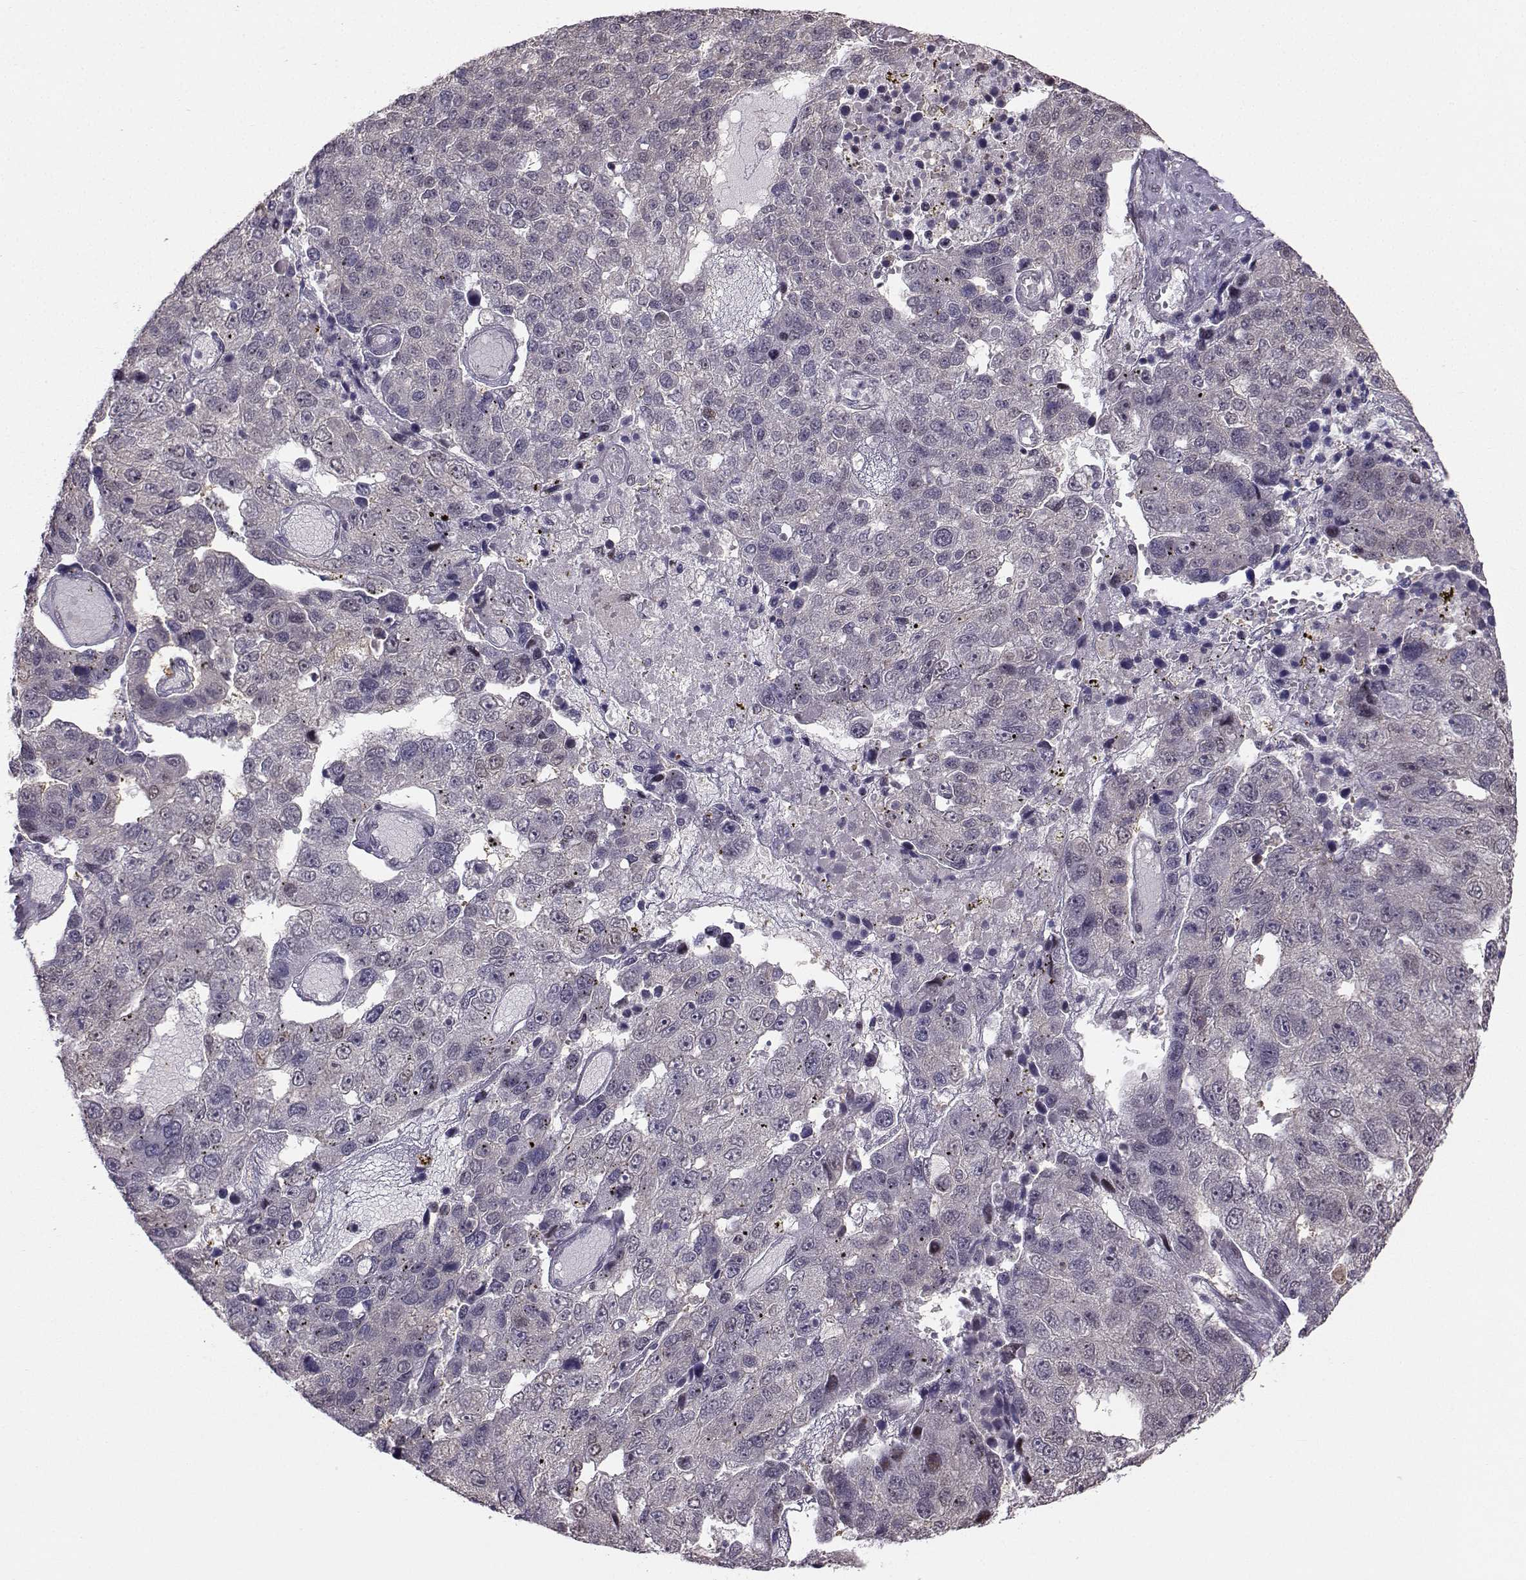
{"staining": {"intensity": "negative", "quantity": "none", "location": "none"}, "tissue": "pancreatic cancer", "cell_type": "Tumor cells", "image_type": "cancer", "snomed": [{"axis": "morphology", "description": "Adenocarcinoma, NOS"}, {"axis": "topography", "description": "Pancreas"}], "caption": "Human pancreatic adenocarcinoma stained for a protein using immunohistochemistry (IHC) displays no positivity in tumor cells.", "gene": "PKP2", "patient": {"sex": "female", "age": 61}}